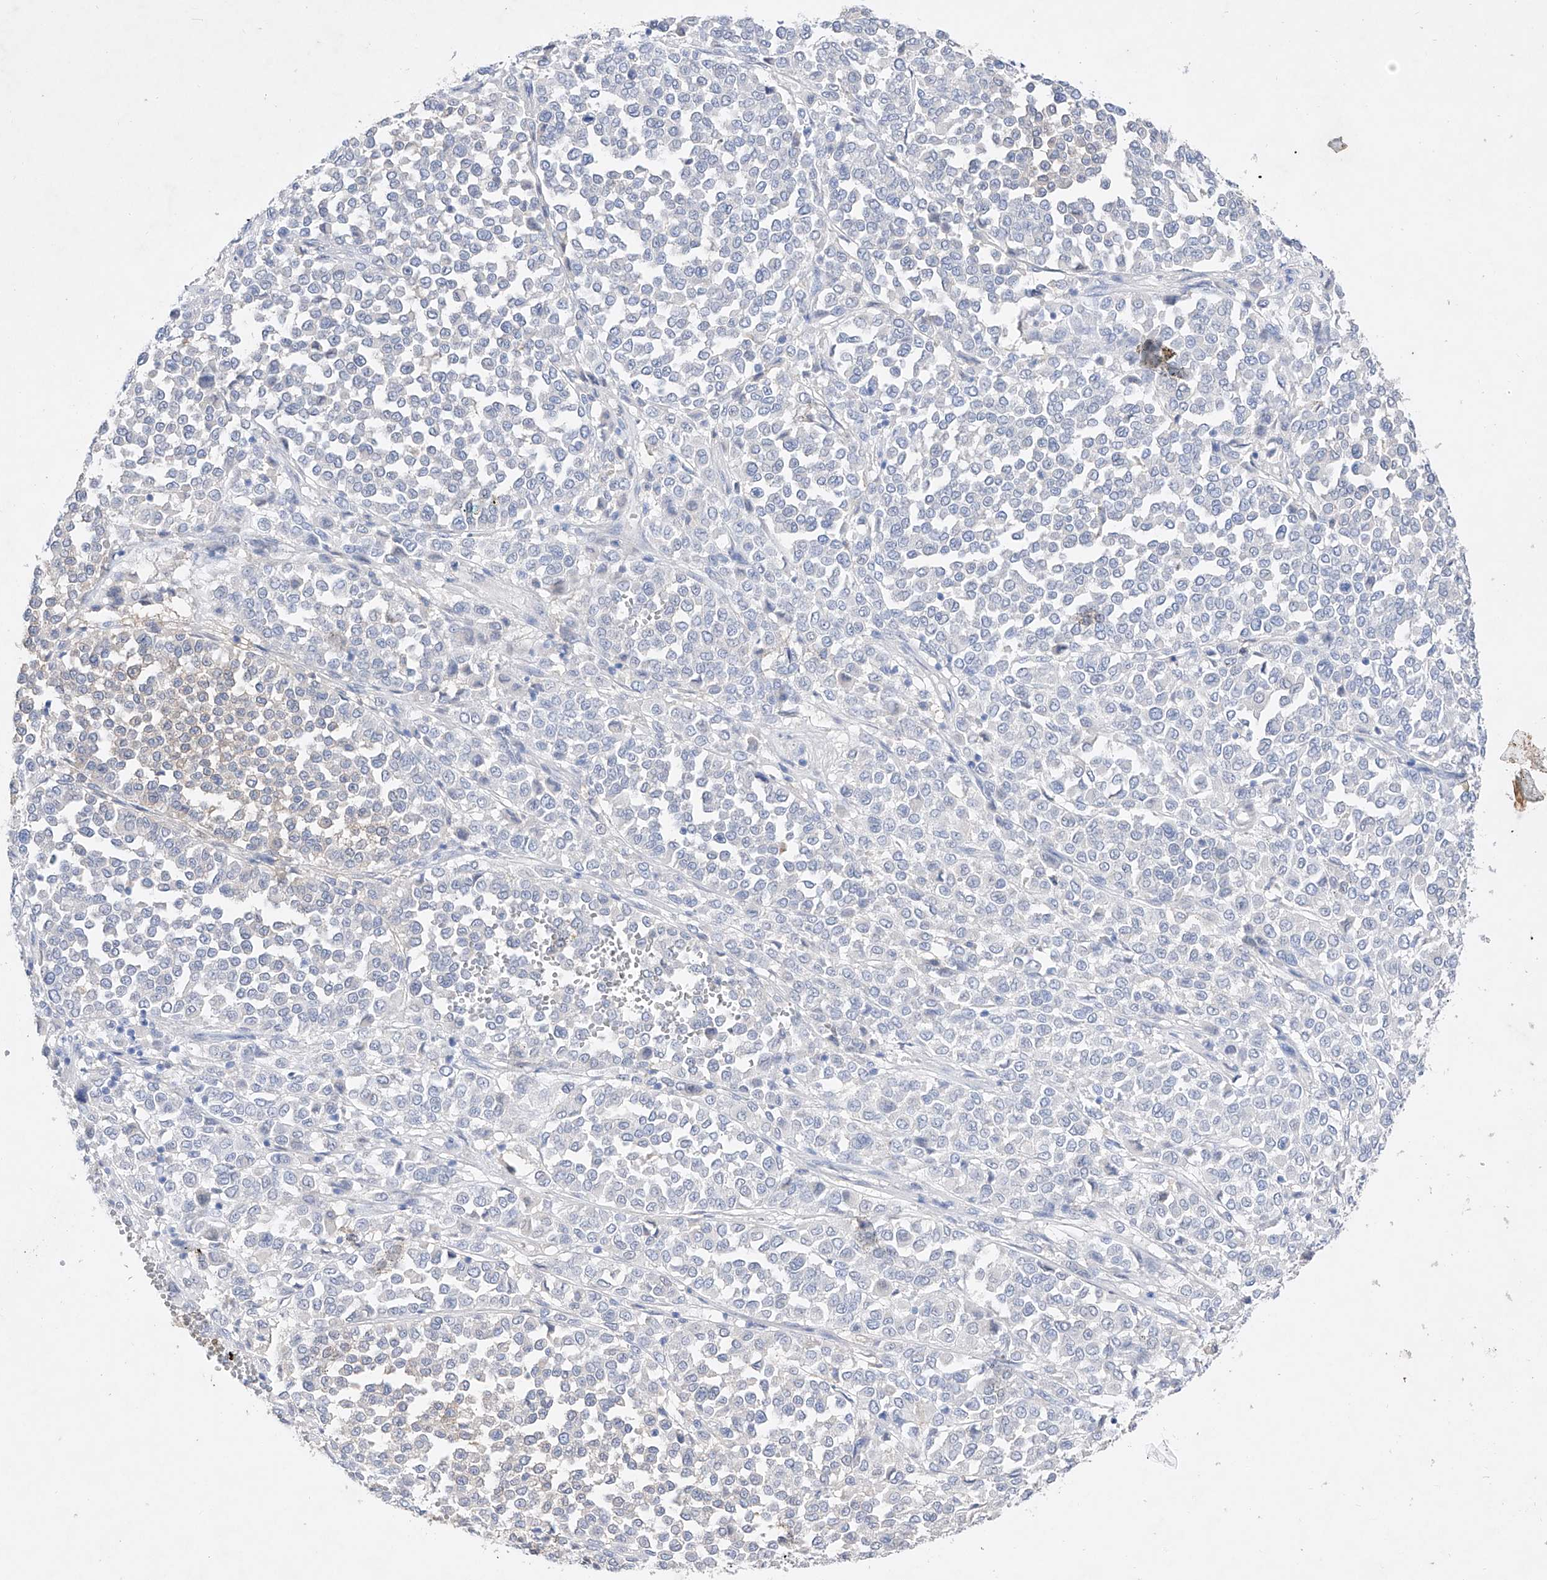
{"staining": {"intensity": "negative", "quantity": "none", "location": "none"}, "tissue": "melanoma", "cell_type": "Tumor cells", "image_type": "cancer", "snomed": [{"axis": "morphology", "description": "Malignant melanoma, Metastatic site"}, {"axis": "topography", "description": "Pancreas"}], "caption": "This image is of melanoma stained with immunohistochemistry to label a protein in brown with the nuclei are counter-stained blue. There is no expression in tumor cells.", "gene": "TM7SF2", "patient": {"sex": "female", "age": 30}}